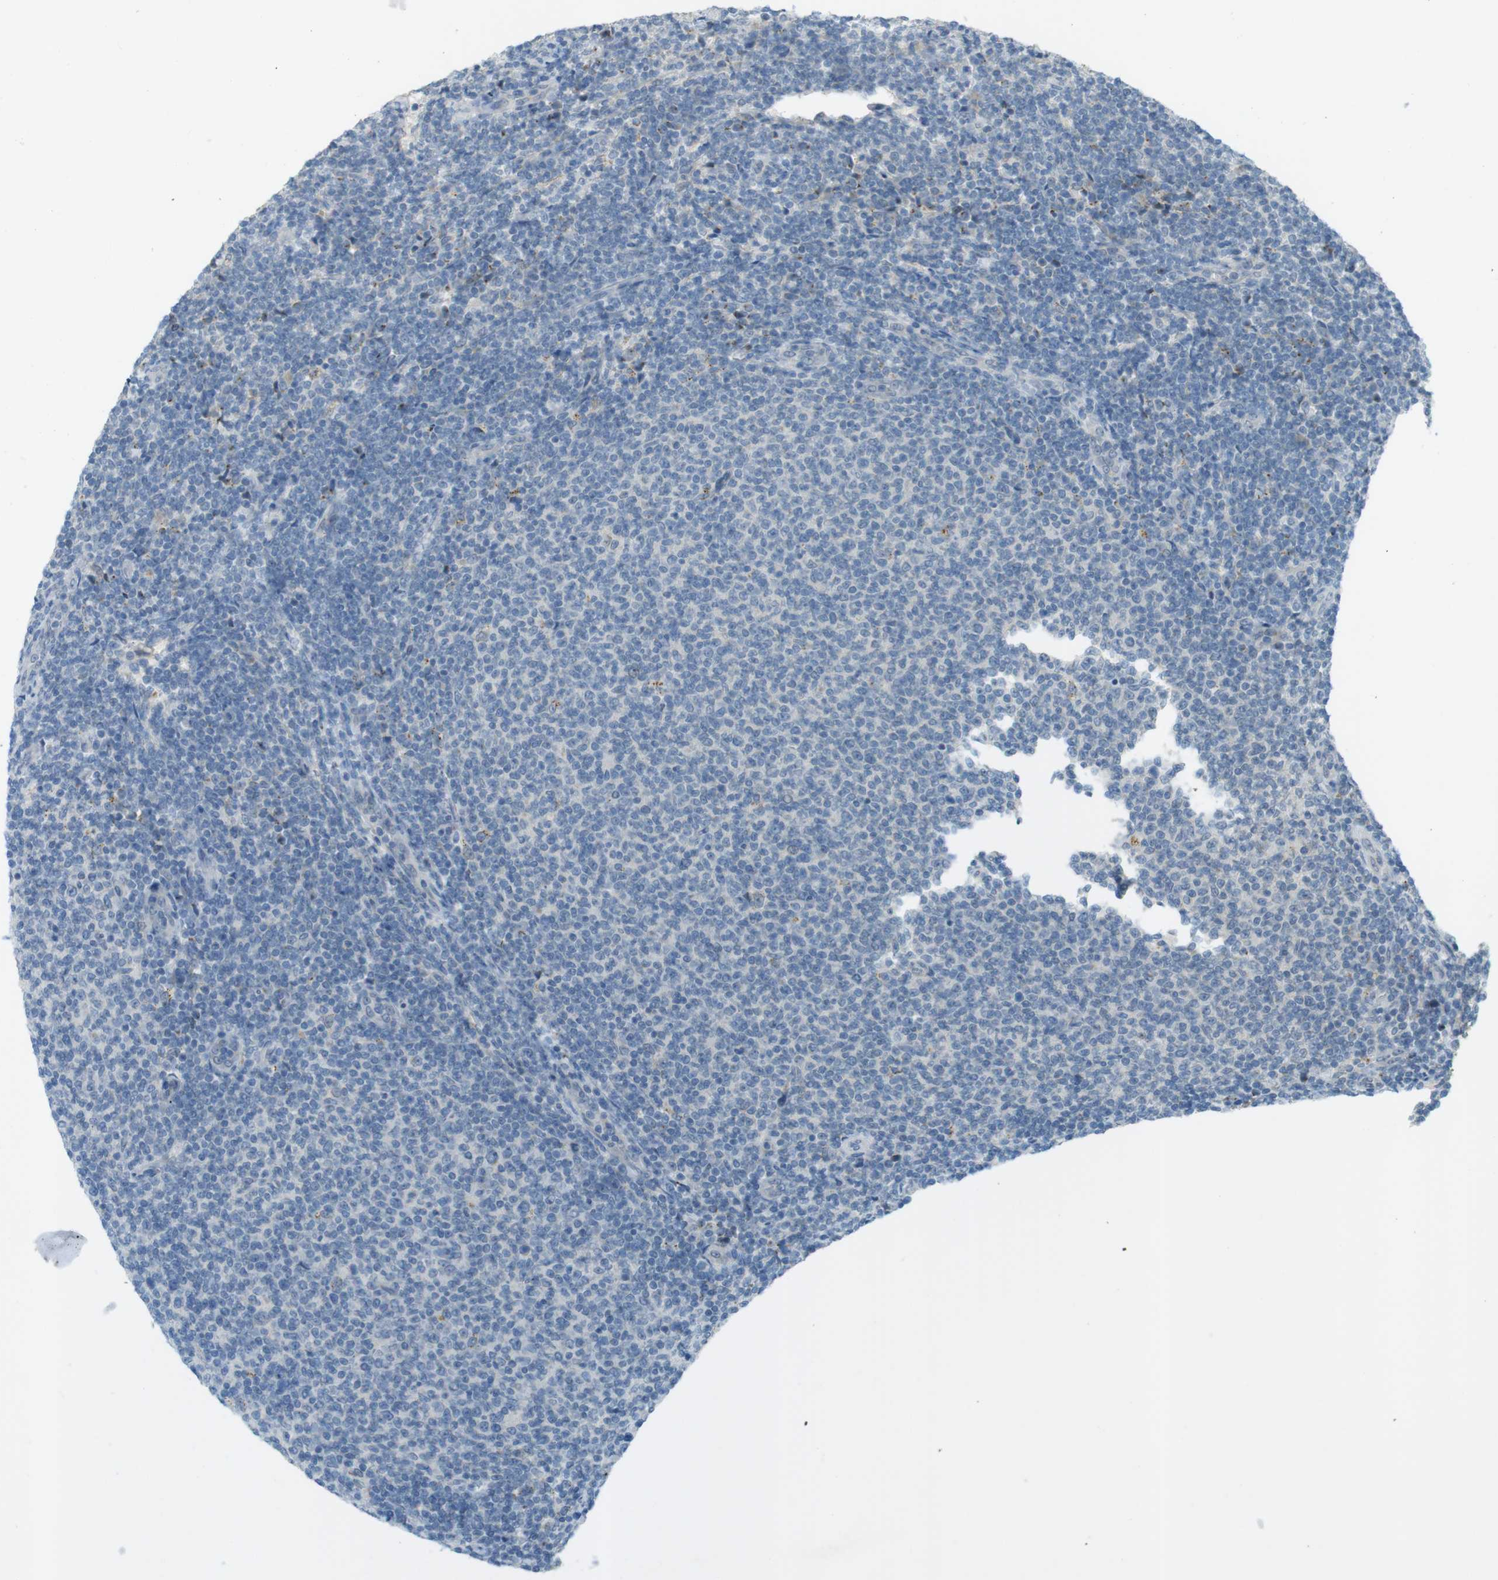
{"staining": {"intensity": "moderate", "quantity": "<25%", "location": "cytoplasmic/membranous"}, "tissue": "lymphoma", "cell_type": "Tumor cells", "image_type": "cancer", "snomed": [{"axis": "morphology", "description": "Malignant lymphoma, non-Hodgkin's type, Low grade"}, {"axis": "topography", "description": "Lymph node"}], "caption": "Lymphoma was stained to show a protein in brown. There is low levels of moderate cytoplasmic/membranous expression in about <25% of tumor cells. The staining was performed using DAB (3,3'-diaminobenzidine), with brown indicating positive protein expression. Nuclei are stained blue with hematoxylin.", "gene": "UGT8", "patient": {"sex": "male", "age": 66}}